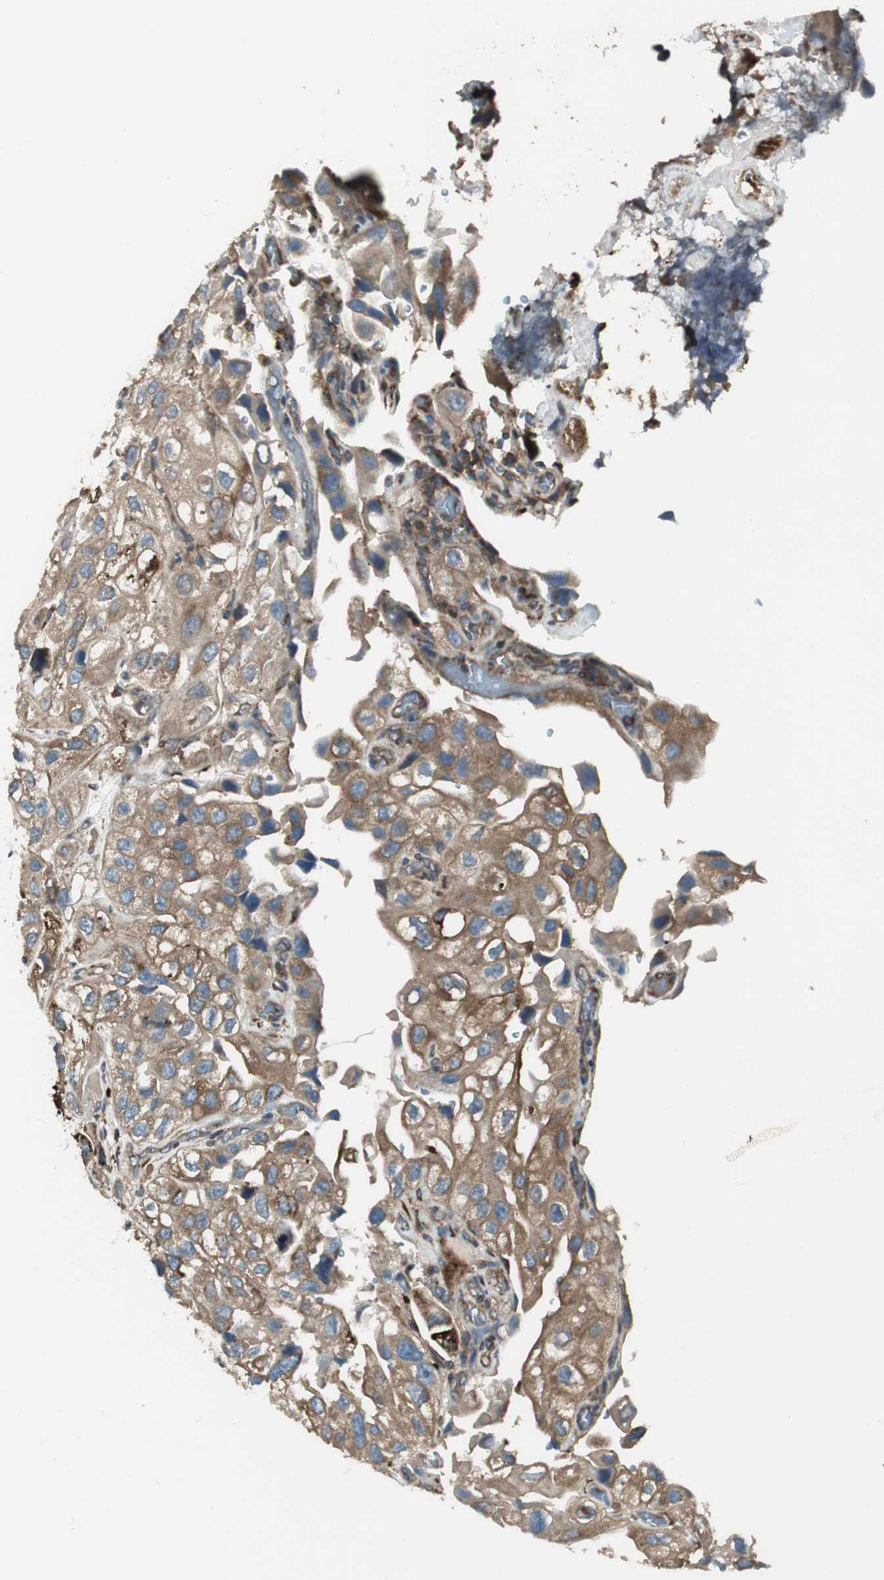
{"staining": {"intensity": "weak", "quantity": ">75%", "location": "cytoplasmic/membranous"}, "tissue": "urothelial cancer", "cell_type": "Tumor cells", "image_type": "cancer", "snomed": [{"axis": "morphology", "description": "Urothelial carcinoma, High grade"}, {"axis": "topography", "description": "Urinary bladder"}], "caption": "There is low levels of weak cytoplasmic/membranous positivity in tumor cells of urothelial cancer, as demonstrated by immunohistochemical staining (brown color).", "gene": "PRKG1", "patient": {"sex": "female", "age": 64}}